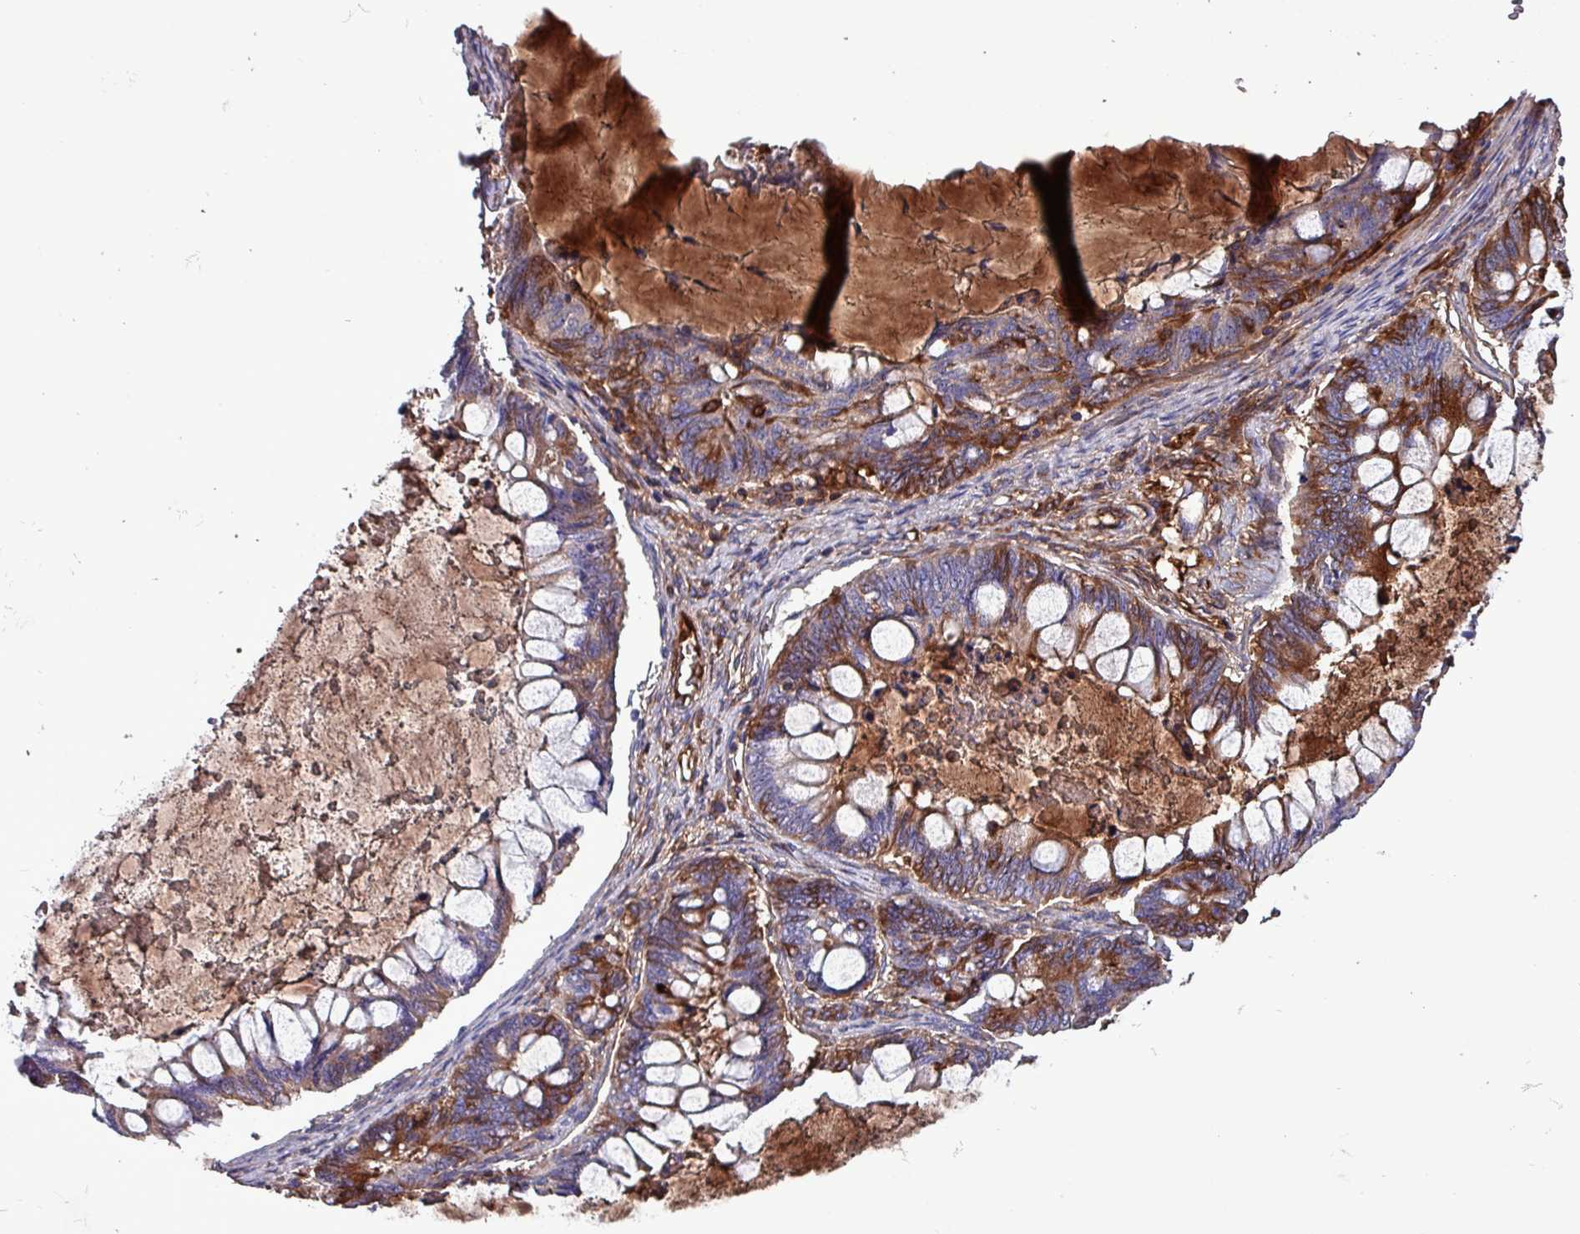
{"staining": {"intensity": "moderate", "quantity": "25%-75%", "location": "cytoplasmic/membranous"}, "tissue": "ovarian cancer", "cell_type": "Tumor cells", "image_type": "cancer", "snomed": [{"axis": "morphology", "description": "Cystadenocarcinoma, mucinous, NOS"}, {"axis": "topography", "description": "Ovary"}], "caption": "Immunohistochemical staining of human ovarian cancer (mucinous cystadenocarcinoma) exhibits medium levels of moderate cytoplasmic/membranous staining in approximately 25%-75% of tumor cells.", "gene": "HP", "patient": {"sex": "female", "age": 61}}